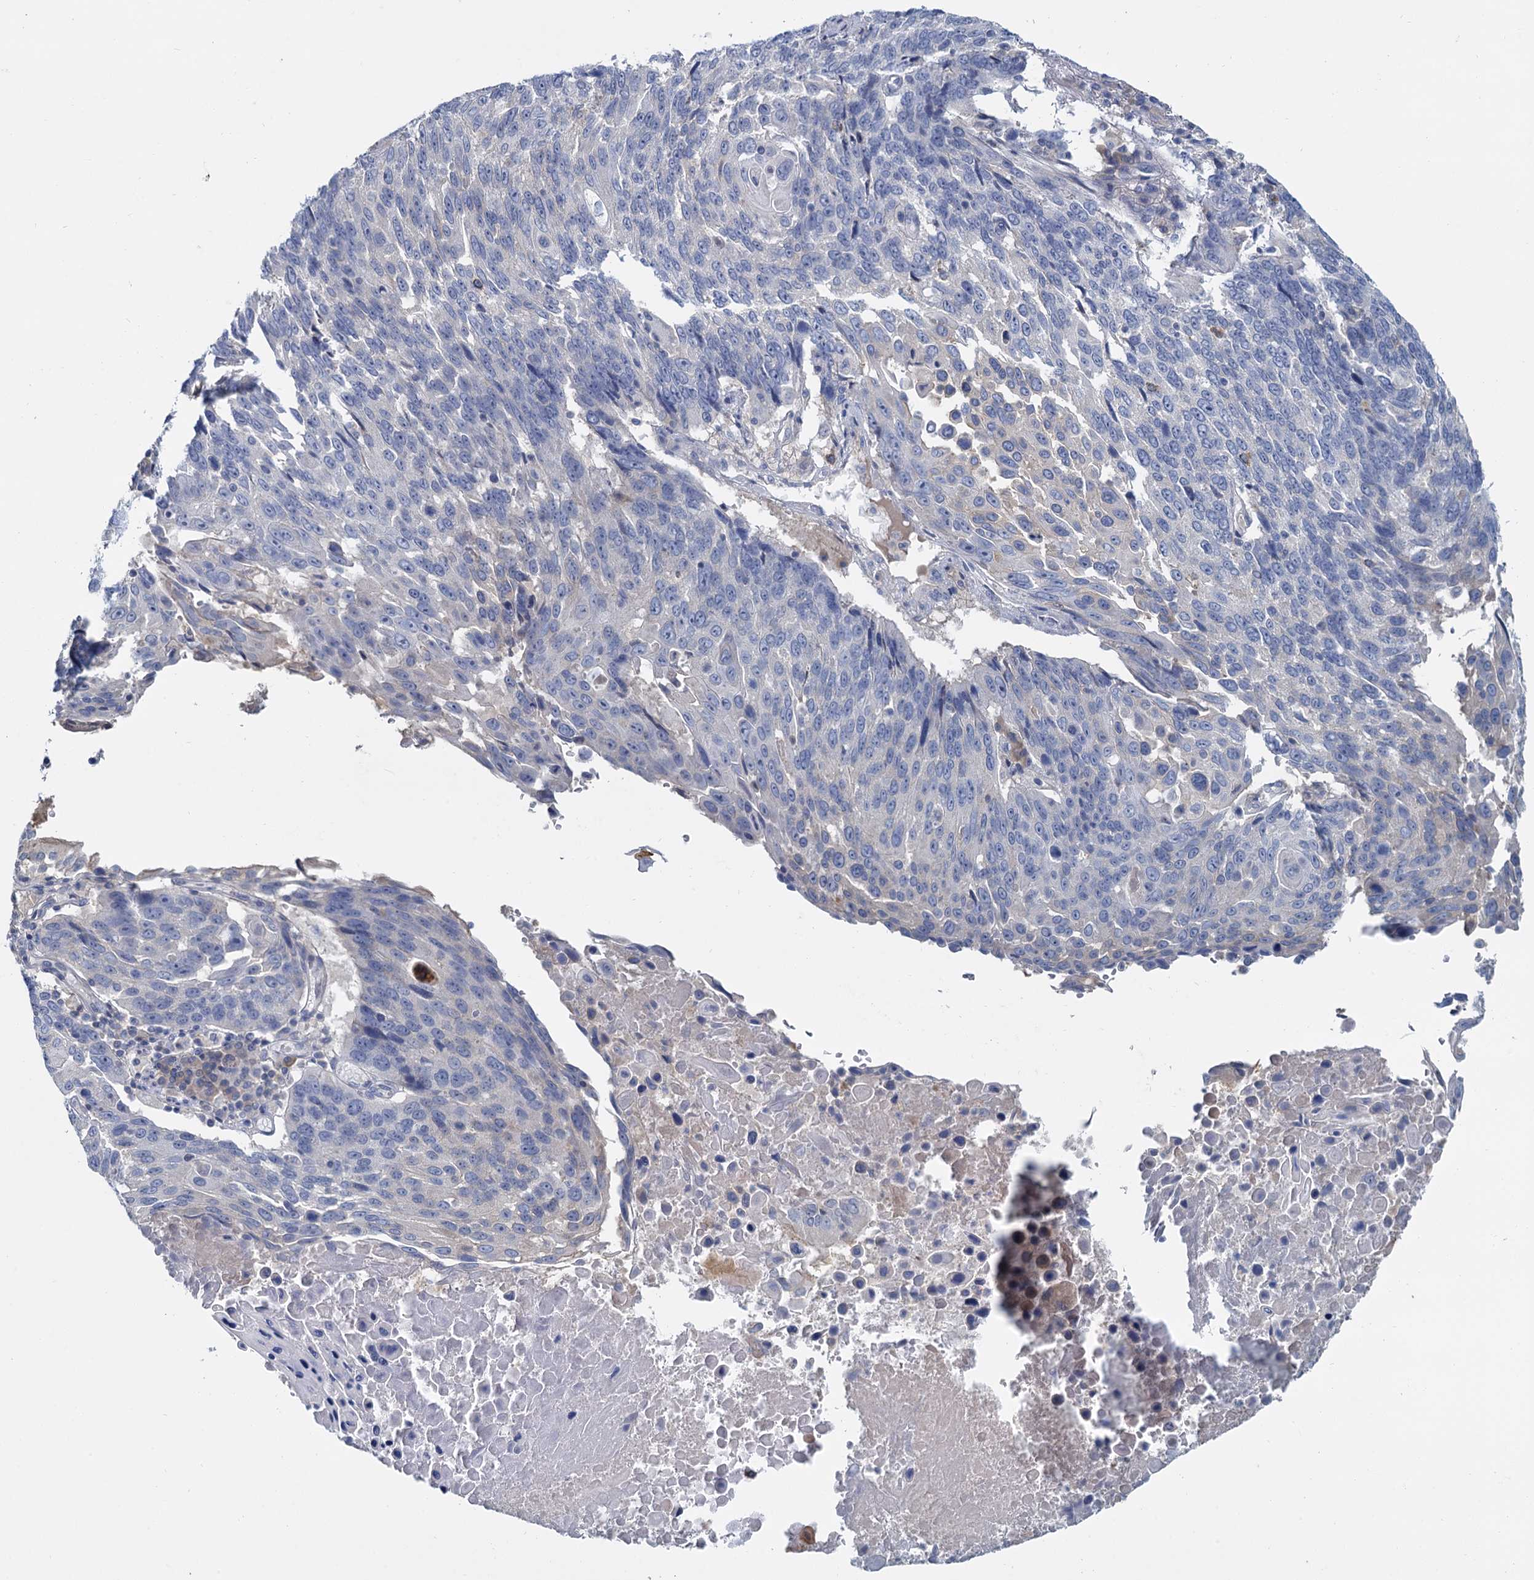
{"staining": {"intensity": "negative", "quantity": "none", "location": "none"}, "tissue": "lung cancer", "cell_type": "Tumor cells", "image_type": "cancer", "snomed": [{"axis": "morphology", "description": "Squamous cell carcinoma, NOS"}, {"axis": "topography", "description": "Lung"}], "caption": "Squamous cell carcinoma (lung) was stained to show a protein in brown. There is no significant positivity in tumor cells.", "gene": "ACSM3", "patient": {"sex": "male", "age": 66}}